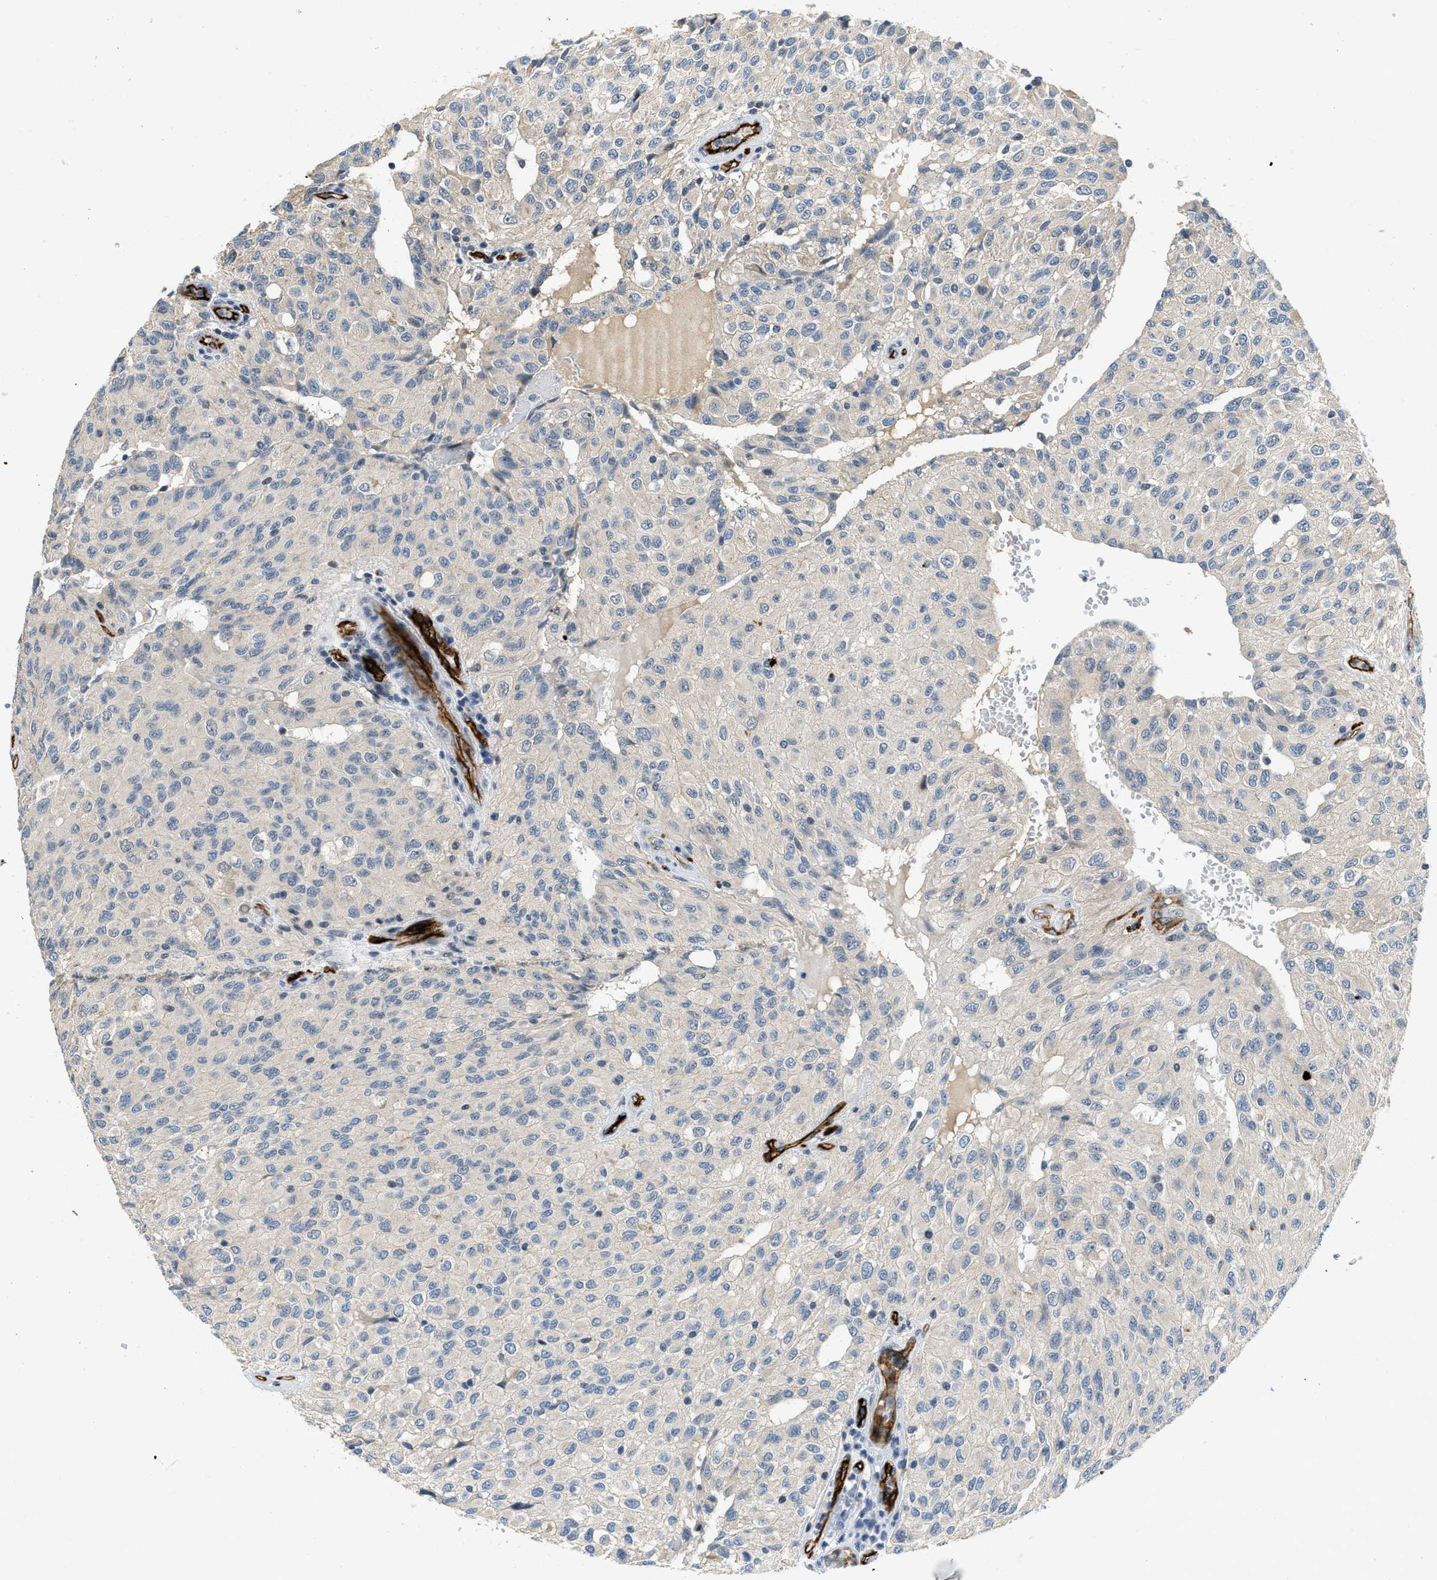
{"staining": {"intensity": "negative", "quantity": "none", "location": "none"}, "tissue": "glioma", "cell_type": "Tumor cells", "image_type": "cancer", "snomed": [{"axis": "morphology", "description": "Glioma, malignant, High grade"}, {"axis": "topography", "description": "Brain"}], "caption": "Glioma was stained to show a protein in brown. There is no significant positivity in tumor cells. Brightfield microscopy of immunohistochemistry (IHC) stained with DAB (3,3'-diaminobenzidine) (brown) and hematoxylin (blue), captured at high magnification.", "gene": "SLCO2A1", "patient": {"sex": "male", "age": 32}}